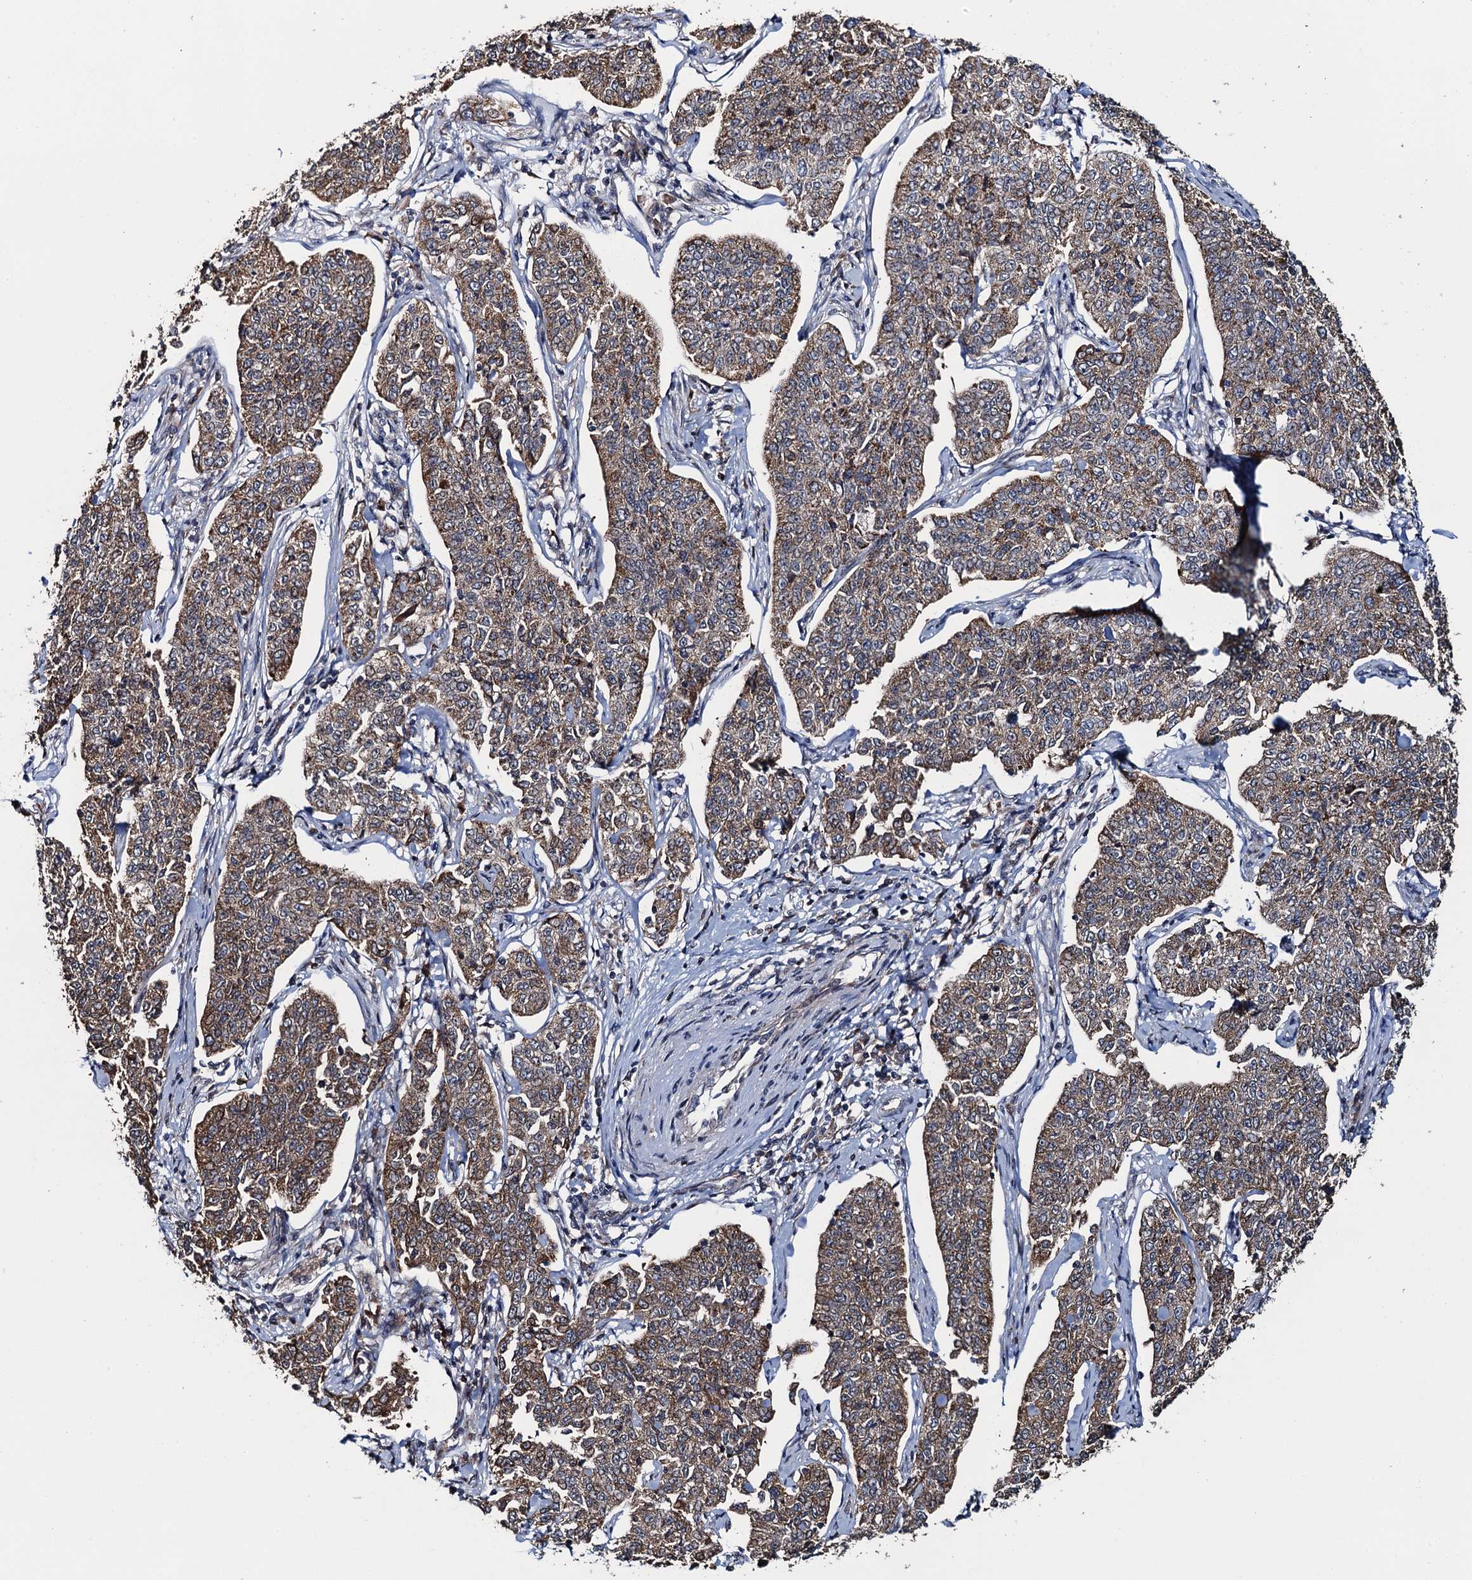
{"staining": {"intensity": "moderate", "quantity": ">75%", "location": "cytoplasmic/membranous"}, "tissue": "cervical cancer", "cell_type": "Tumor cells", "image_type": "cancer", "snomed": [{"axis": "morphology", "description": "Squamous cell carcinoma, NOS"}, {"axis": "topography", "description": "Cervix"}], "caption": "Tumor cells reveal medium levels of moderate cytoplasmic/membranous positivity in about >75% of cells in cervical squamous cell carcinoma.", "gene": "CCDC102A", "patient": {"sex": "female", "age": 35}}